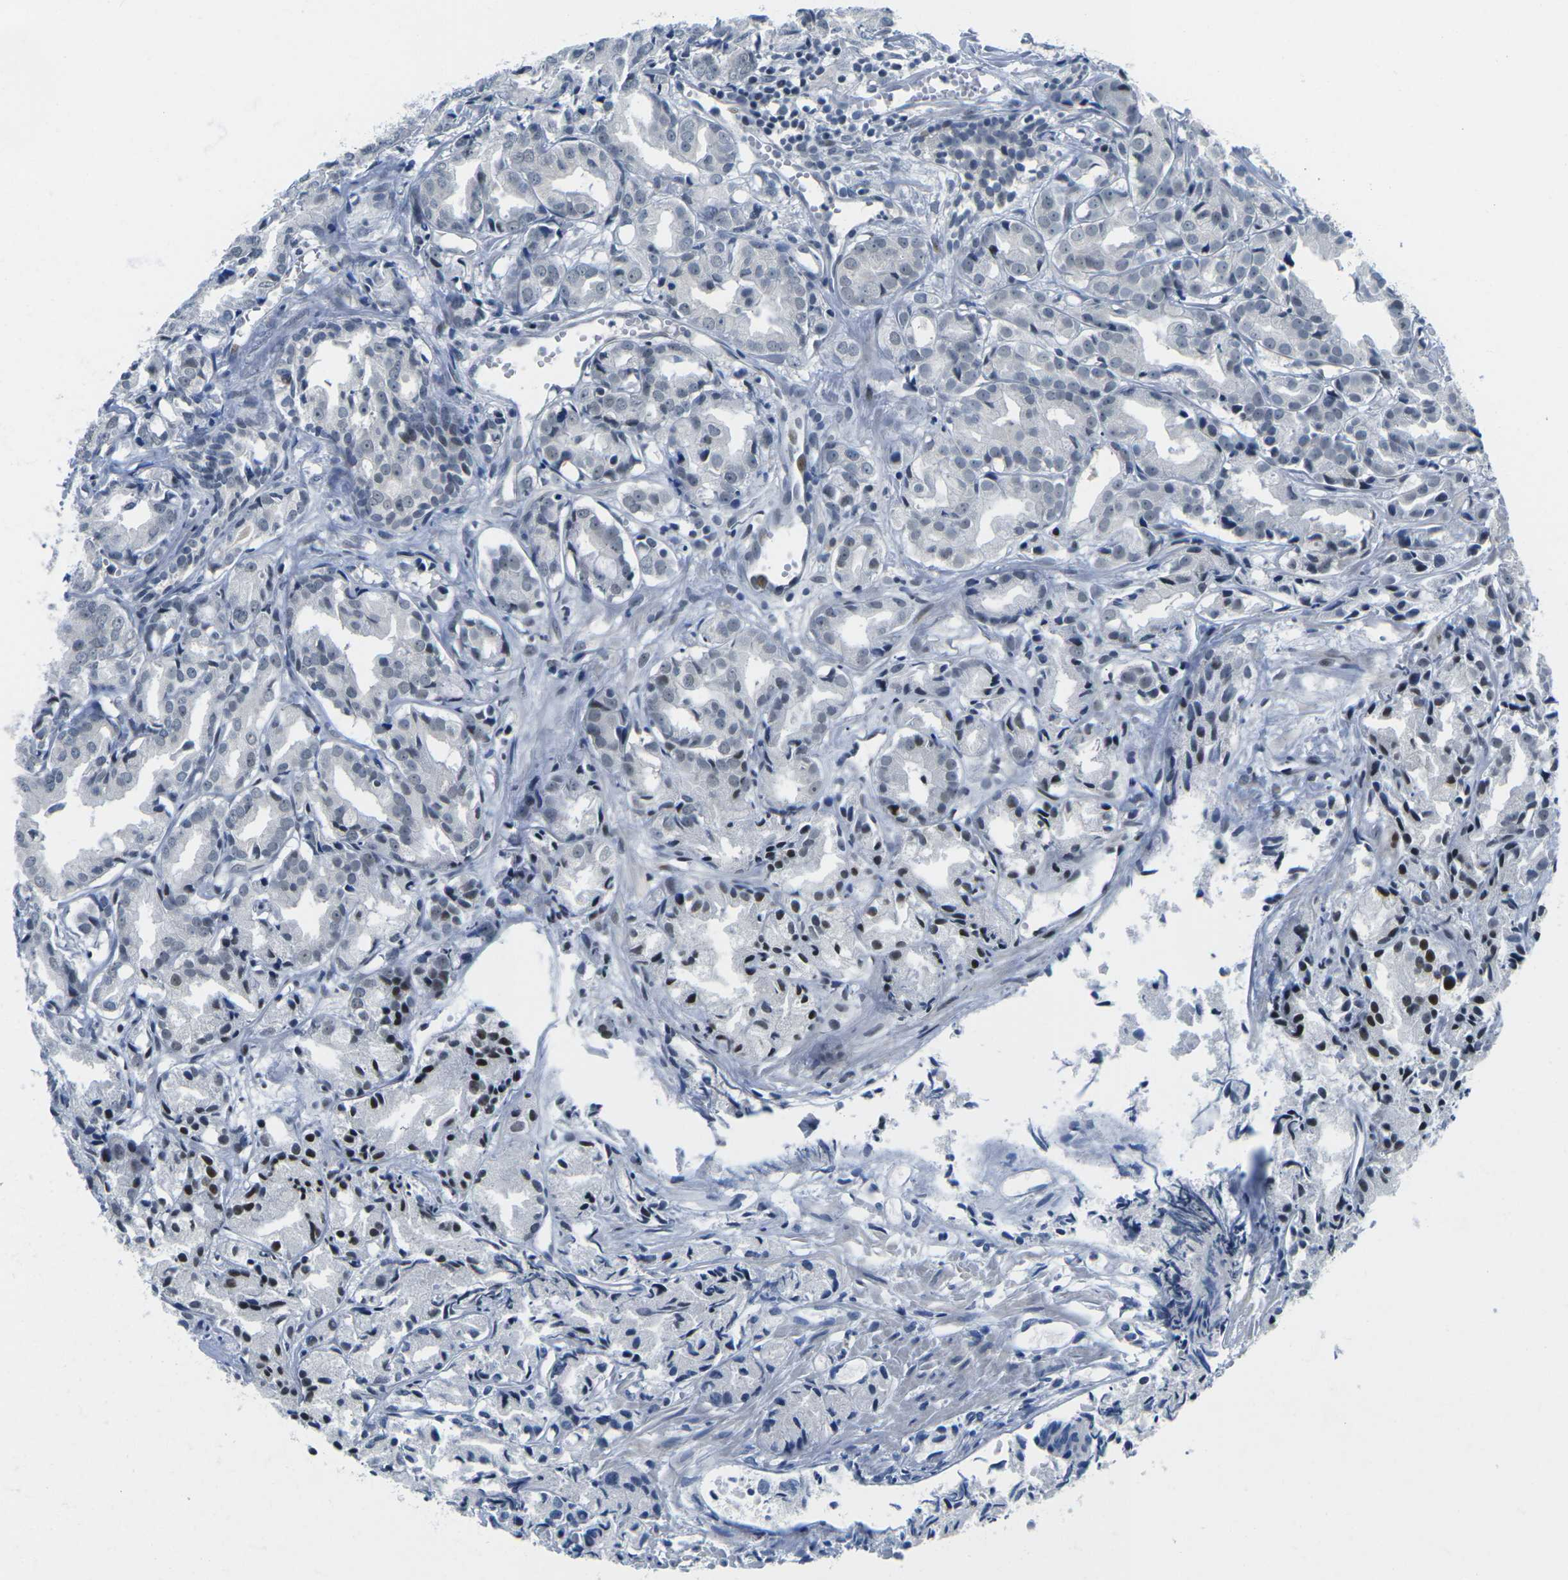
{"staining": {"intensity": "weak", "quantity": "<25%", "location": "nuclear"}, "tissue": "prostate cancer", "cell_type": "Tumor cells", "image_type": "cancer", "snomed": [{"axis": "morphology", "description": "Adenocarcinoma, Low grade"}, {"axis": "topography", "description": "Prostate"}], "caption": "Immunohistochemical staining of prostate cancer (low-grade adenocarcinoma) shows no significant expression in tumor cells.", "gene": "PRPF8", "patient": {"sex": "male", "age": 72}}